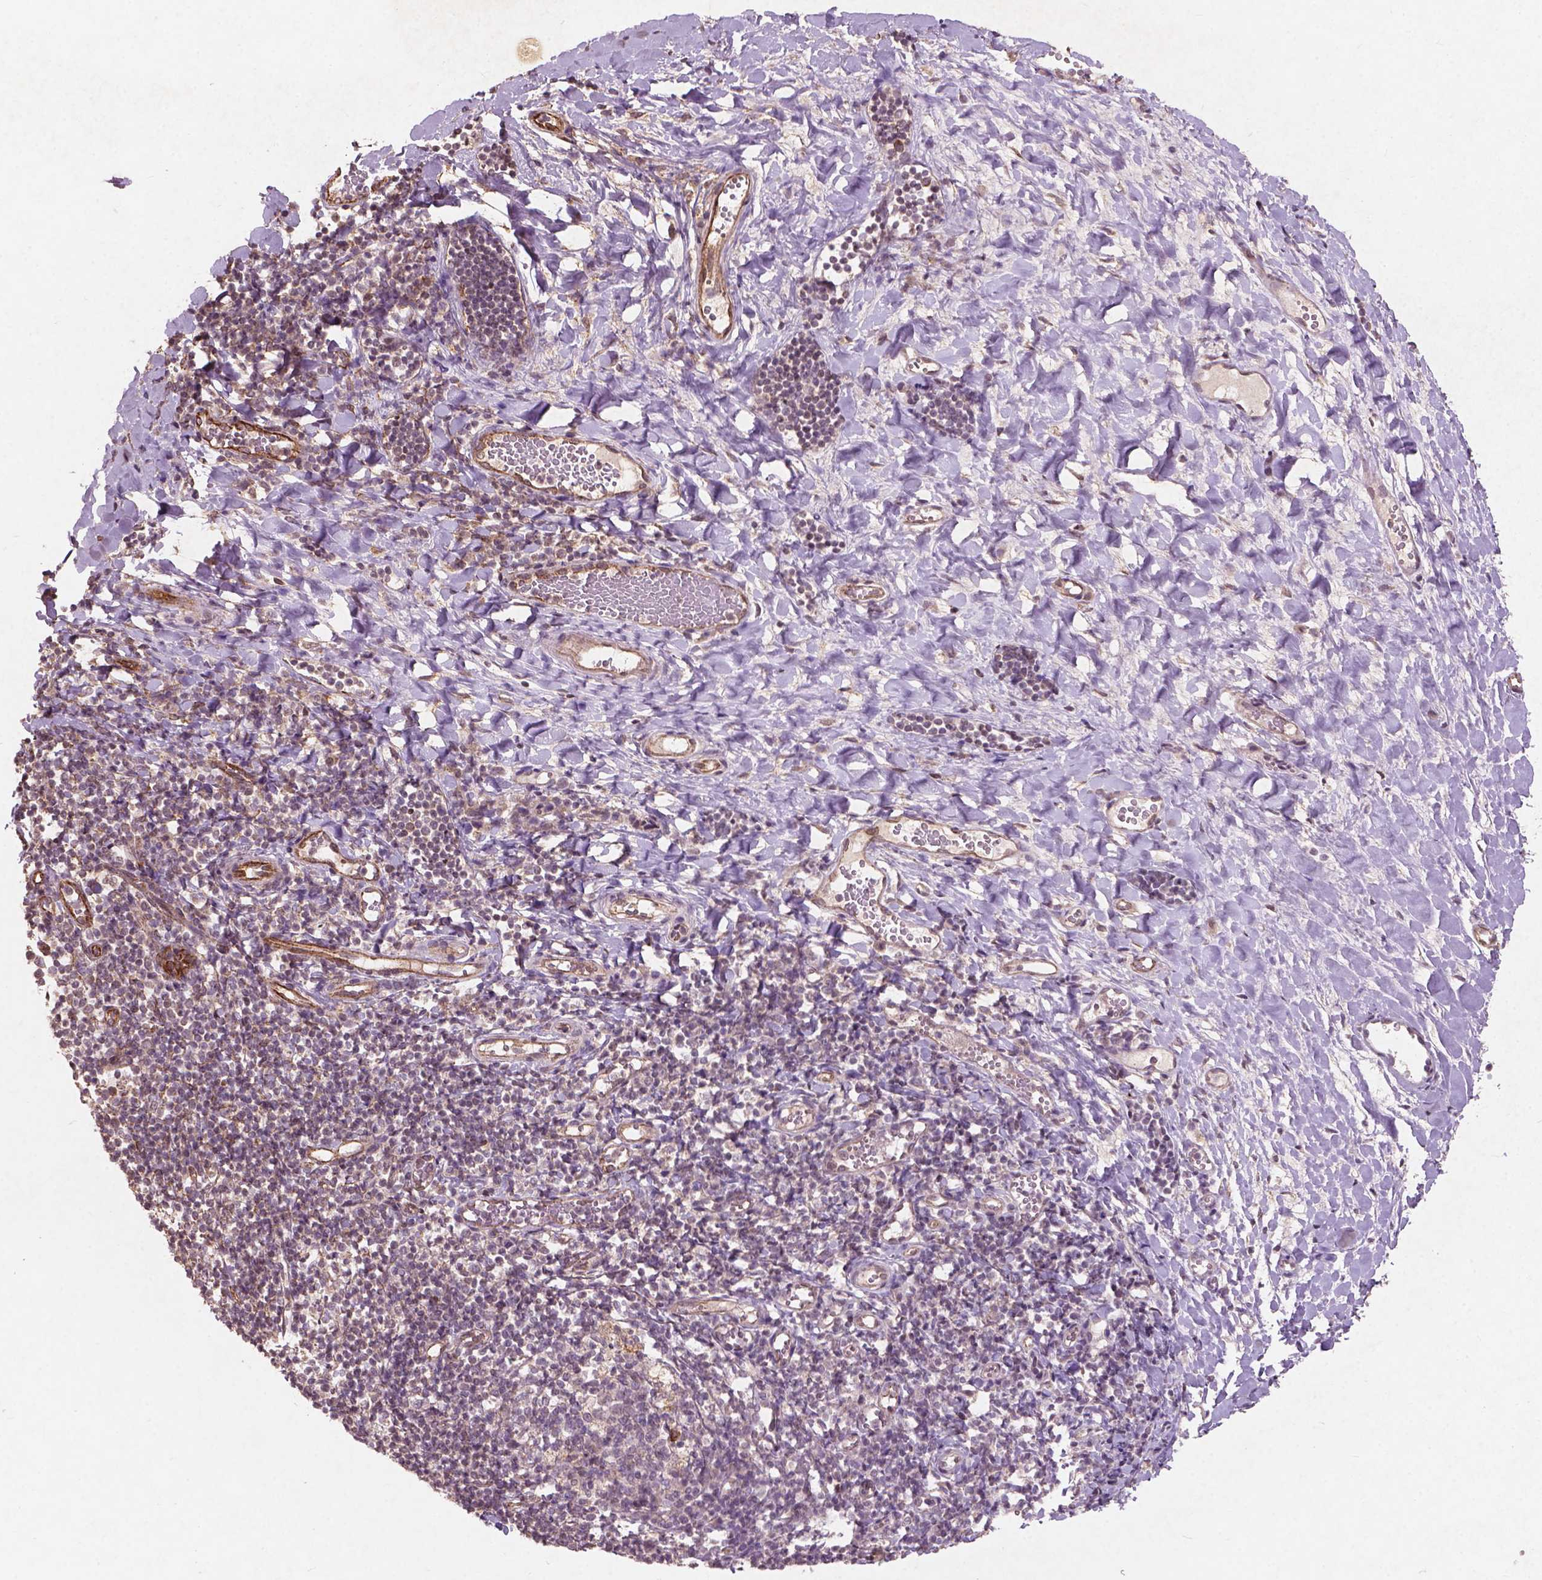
{"staining": {"intensity": "negative", "quantity": "none", "location": "none"}, "tissue": "tonsil", "cell_type": "Germinal center cells", "image_type": "normal", "snomed": [{"axis": "morphology", "description": "Normal tissue, NOS"}, {"axis": "topography", "description": "Tonsil"}], "caption": "Photomicrograph shows no protein expression in germinal center cells of normal tonsil. (Stains: DAB (3,3'-diaminobenzidine) IHC with hematoxylin counter stain, Microscopy: brightfield microscopy at high magnification).", "gene": "SMAD2", "patient": {"sex": "female", "age": 10}}